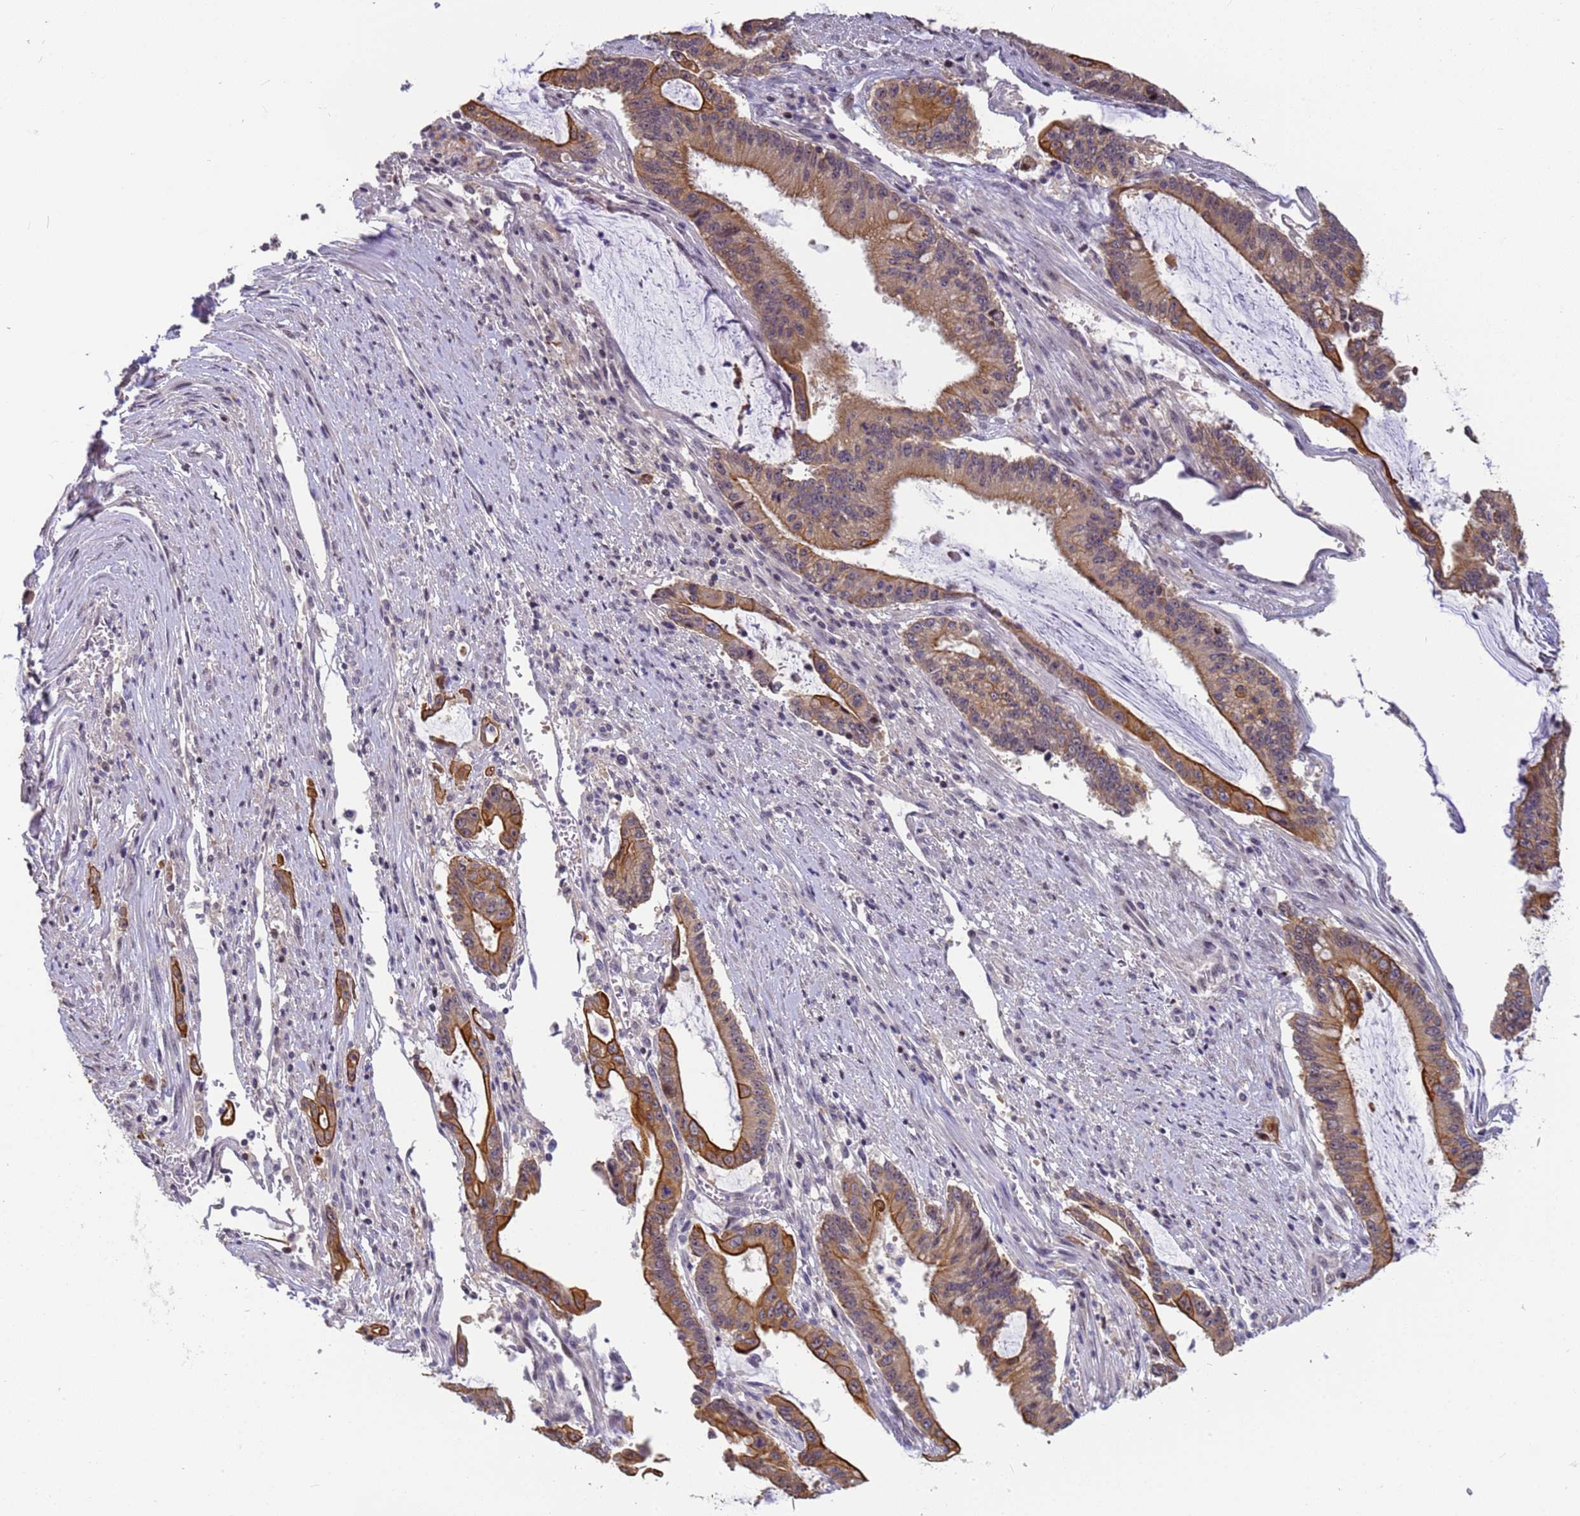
{"staining": {"intensity": "moderate", "quantity": ">75%", "location": "cytoplasmic/membranous"}, "tissue": "pancreatic cancer", "cell_type": "Tumor cells", "image_type": "cancer", "snomed": [{"axis": "morphology", "description": "Adenocarcinoma, NOS"}, {"axis": "topography", "description": "Pancreas"}], "caption": "Immunohistochemical staining of pancreatic cancer demonstrates moderate cytoplasmic/membranous protein expression in about >75% of tumor cells.", "gene": "VWA3A", "patient": {"sex": "female", "age": 50}}